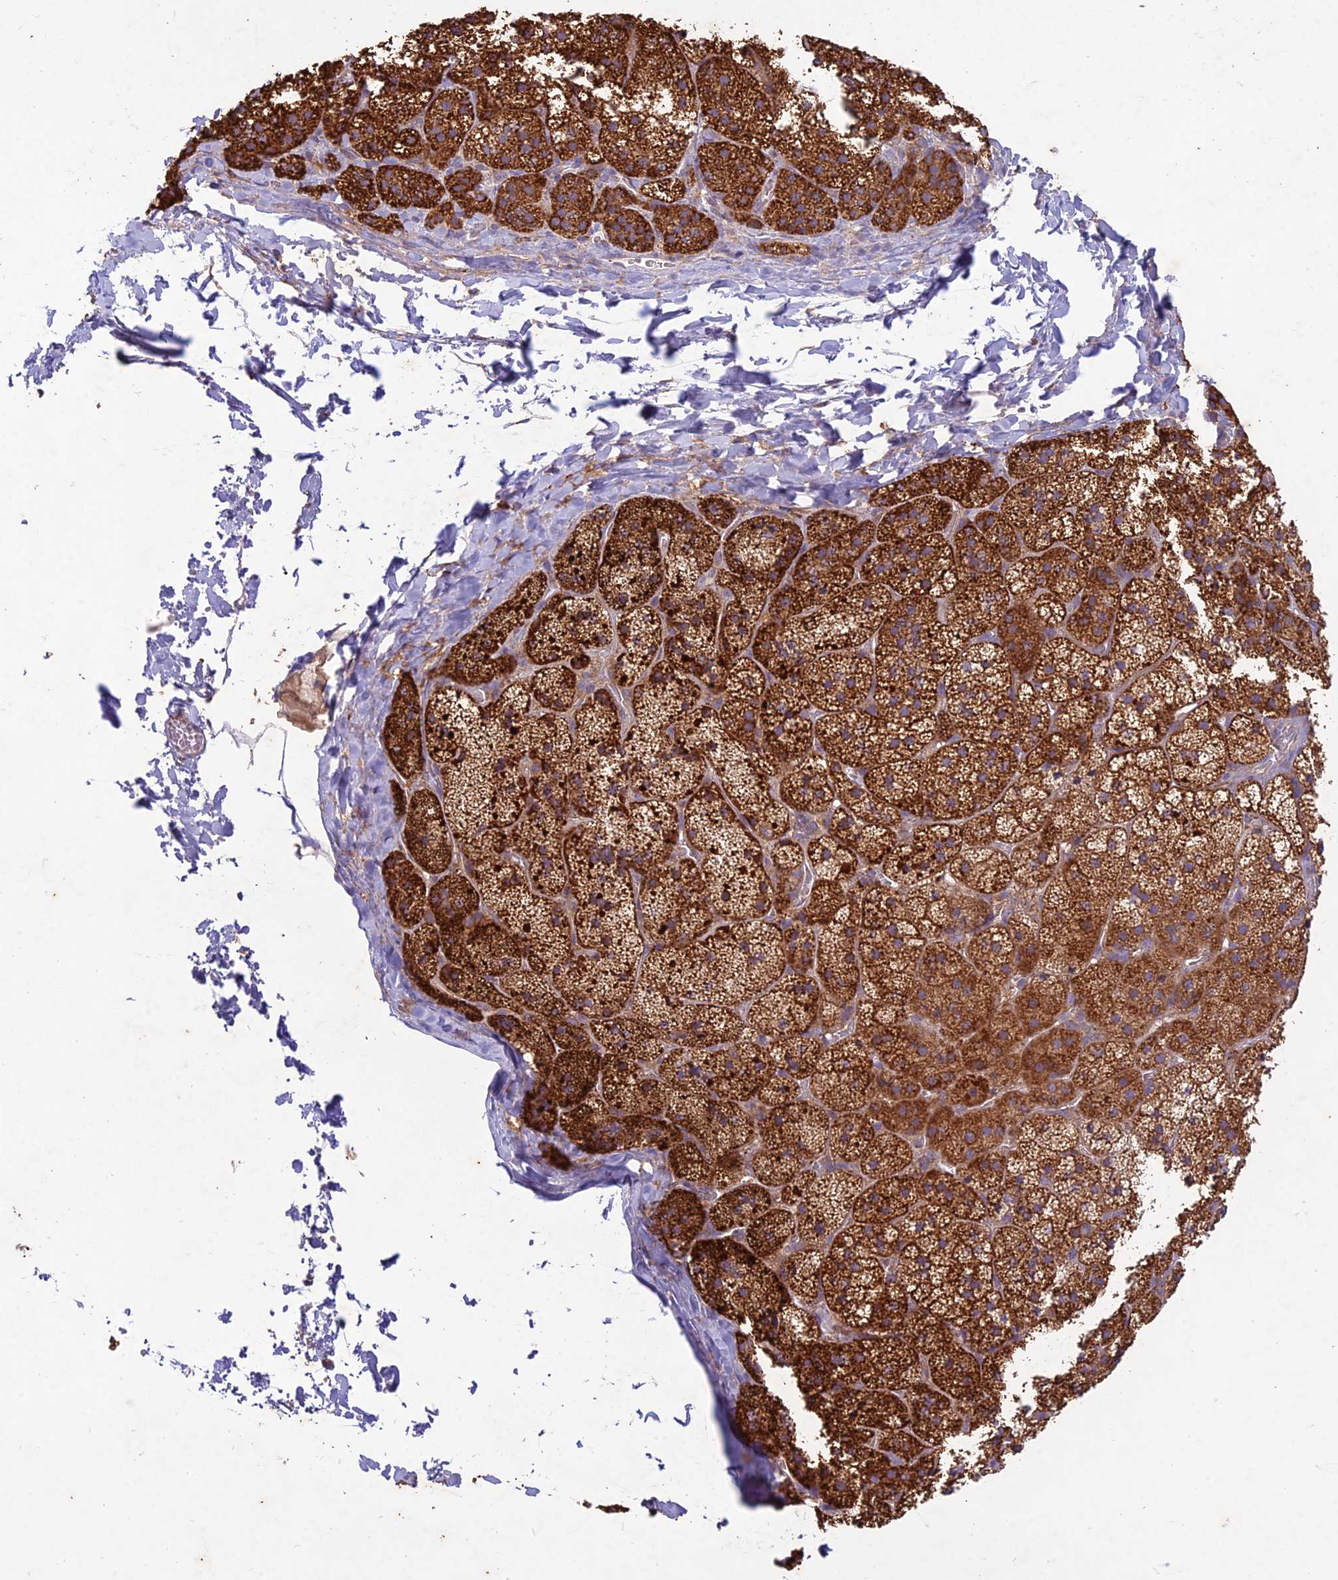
{"staining": {"intensity": "strong", "quantity": ">75%", "location": "cytoplasmic/membranous"}, "tissue": "adrenal gland", "cell_type": "Glandular cells", "image_type": "normal", "snomed": [{"axis": "morphology", "description": "Normal tissue, NOS"}, {"axis": "topography", "description": "Adrenal gland"}], "caption": "Adrenal gland stained with a brown dye shows strong cytoplasmic/membranous positive positivity in approximately >75% of glandular cells.", "gene": "NXNL2", "patient": {"sex": "female", "age": 44}}